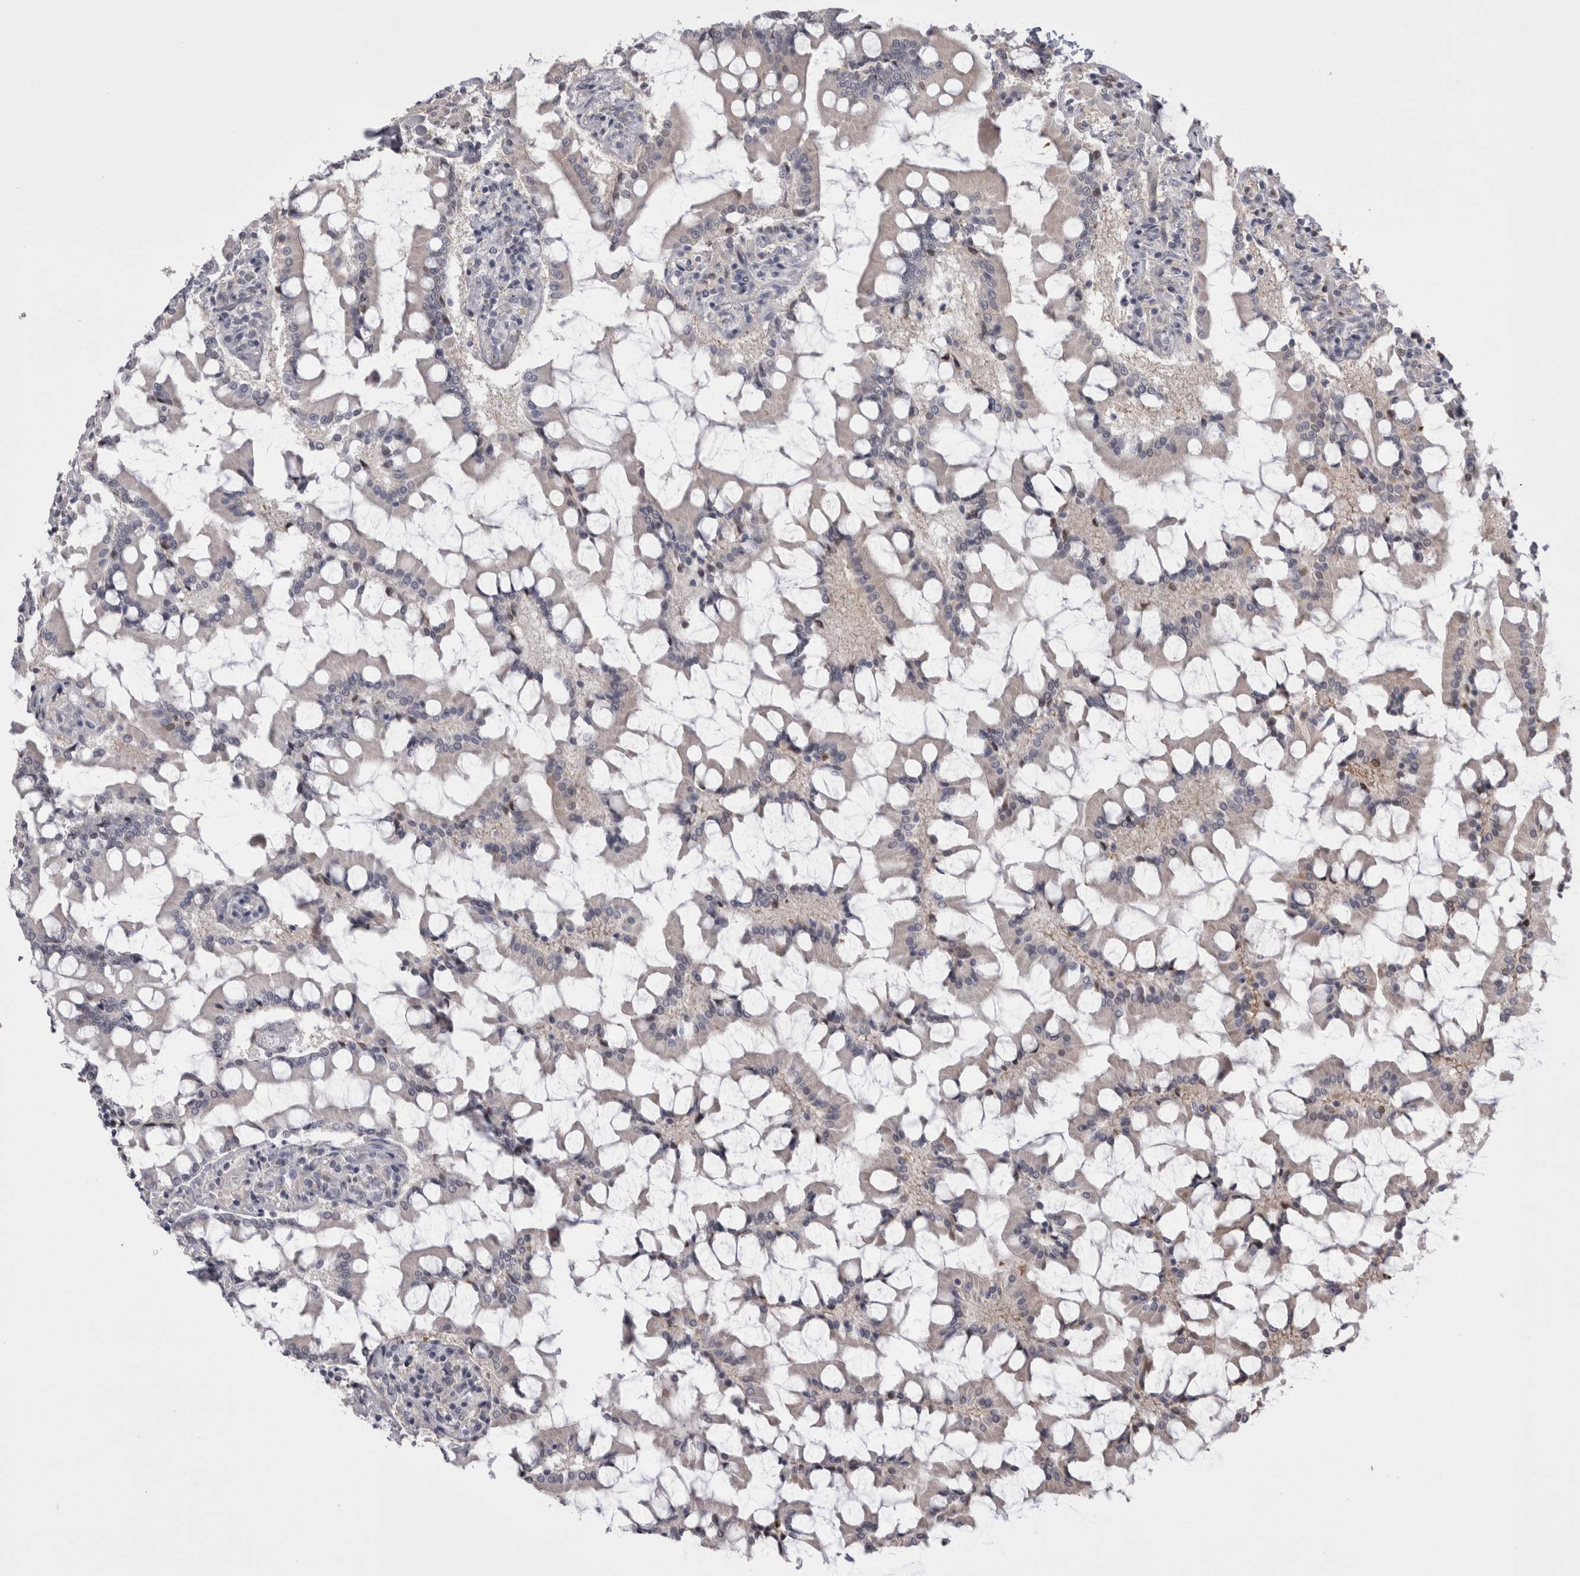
{"staining": {"intensity": "negative", "quantity": "none", "location": "none"}, "tissue": "small intestine", "cell_type": "Glandular cells", "image_type": "normal", "snomed": [{"axis": "morphology", "description": "Normal tissue, NOS"}, {"axis": "topography", "description": "Small intestine"}], "caption": "High magnification brightfield microscopy of unremarkable small intestine stained with DAB (brown) and counterstained with hematoxylin (blue): glandular cells show no significant positivity.", "gene": "CHIC1", "patient": {"sex": "male", "age": 41}}